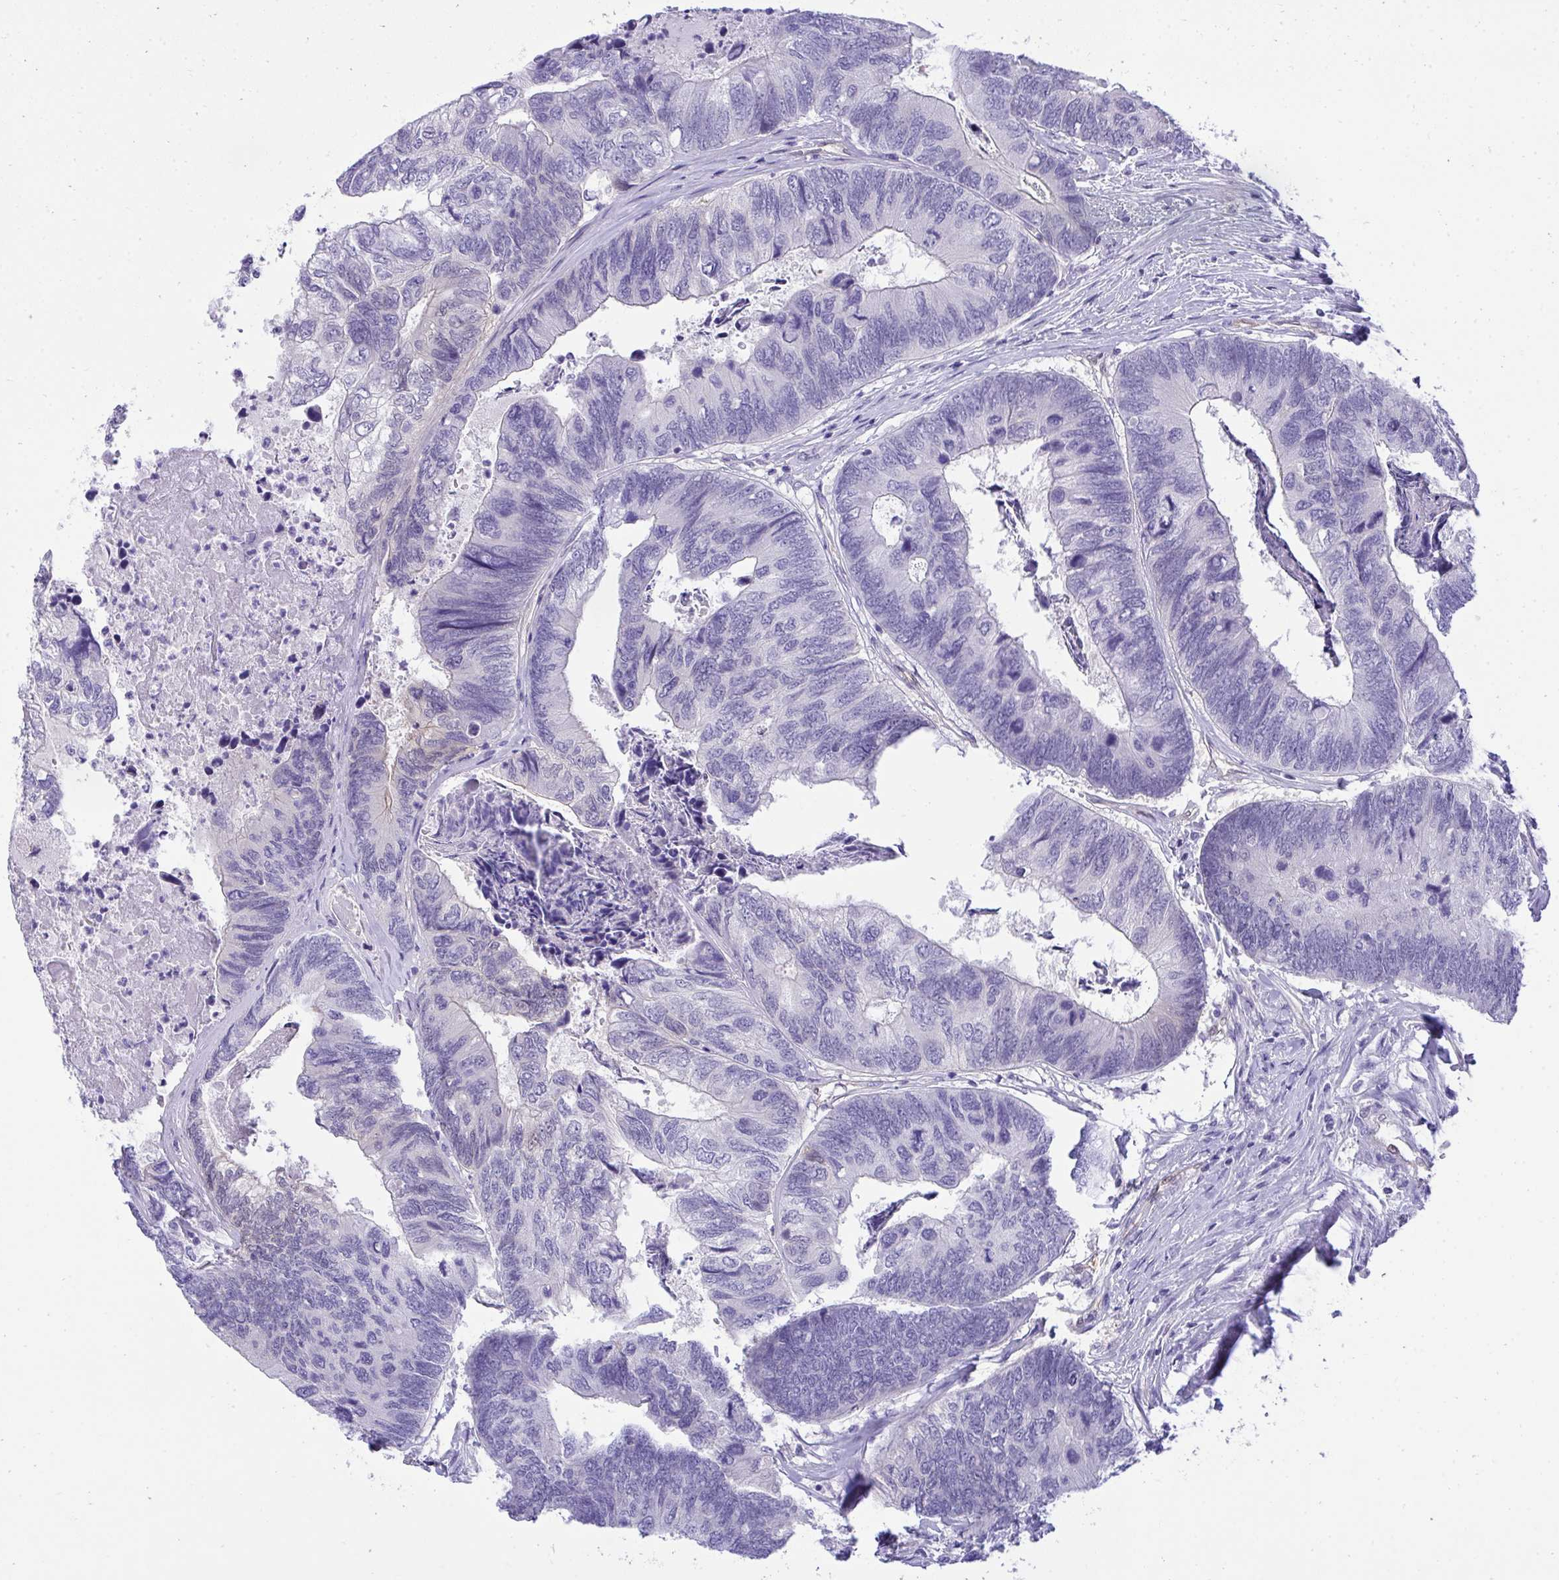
{"staining": {"intensity": "negative", "quantity": "none", "location": "none"}, "tissue": "colorectal cancer", "cell_type": "Tumor cells", "image_type": "cancer", "snomed": [{"axis": "morphology", "description": "Adenocarcinoma, NOS"}, {"axis": "topography", "description": "Colon"}], "caption": "IHC of colorectal cancer (adenocarcinoma) reveals no staining in tumor cells.", "gene": "PGM2L1", "patient": {"sex": "female", "age": 67}}